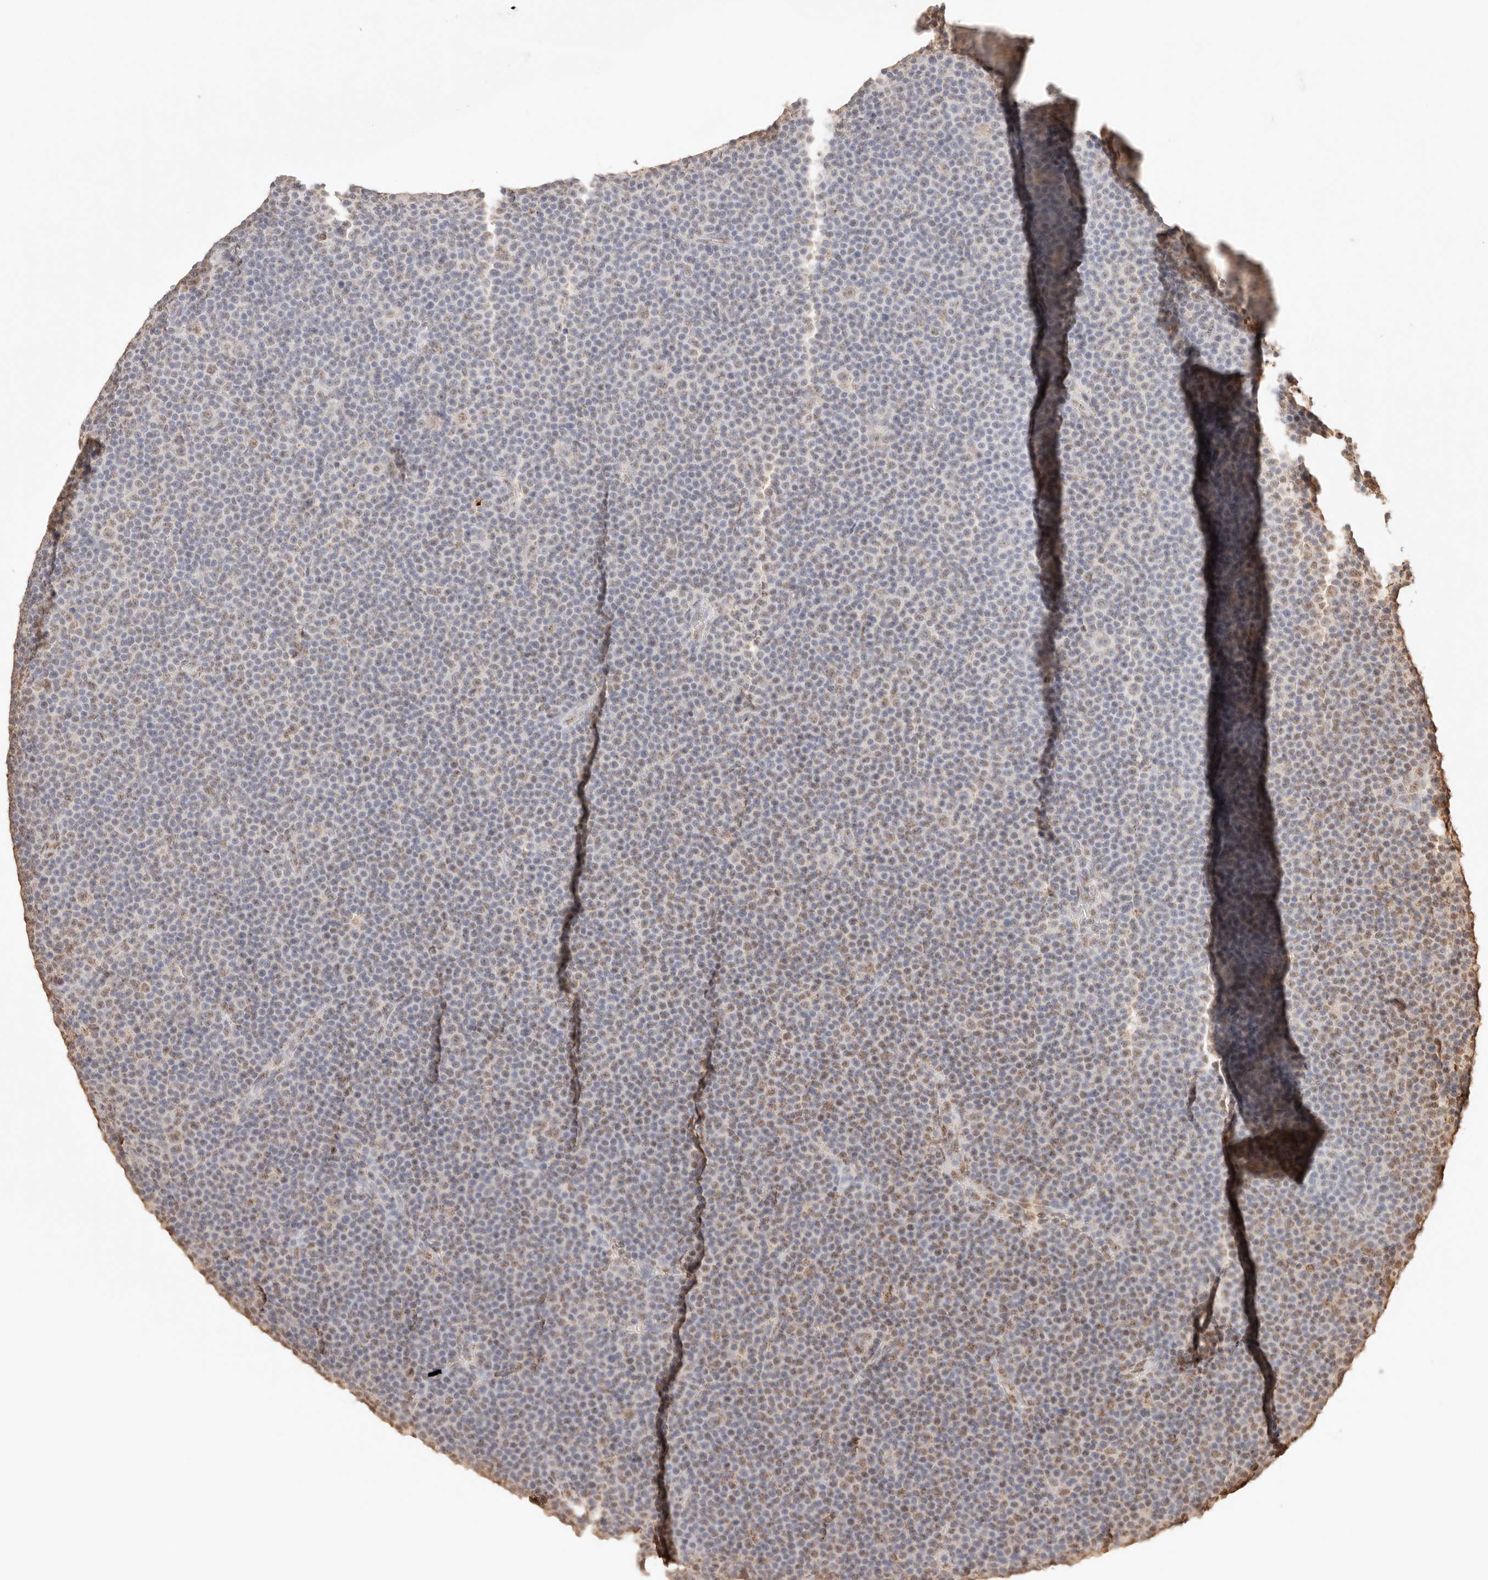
{"staining": {"intensity": "moderate", "quantity": "<25%", "location": "nuclear"}, "tissue": "lymphoma", "cell_type": "Tumor cells", "image_type": "cancer", "snomed": [{"axis": "morphology", "description": "Malignant lymphoma, non-Hodgkin's type, Low grade"}, {"axis": "topography", "description": "Lymph node"}], "caption": "Immunohistochemistry (DAB) staining of malignant lymphoma, non-Hodgkin's type (low-grade) exhibits moderate nuclear protein expression in about <25% of tumor cells. The staining was performed using DAB (3,3'-diaminobenzidine), with brown indicating positive protein expression. Nuclei are stained blue with hematoxylin.", "gene": "IL1R2", "patient": {"sex": "female", "age": 67}}